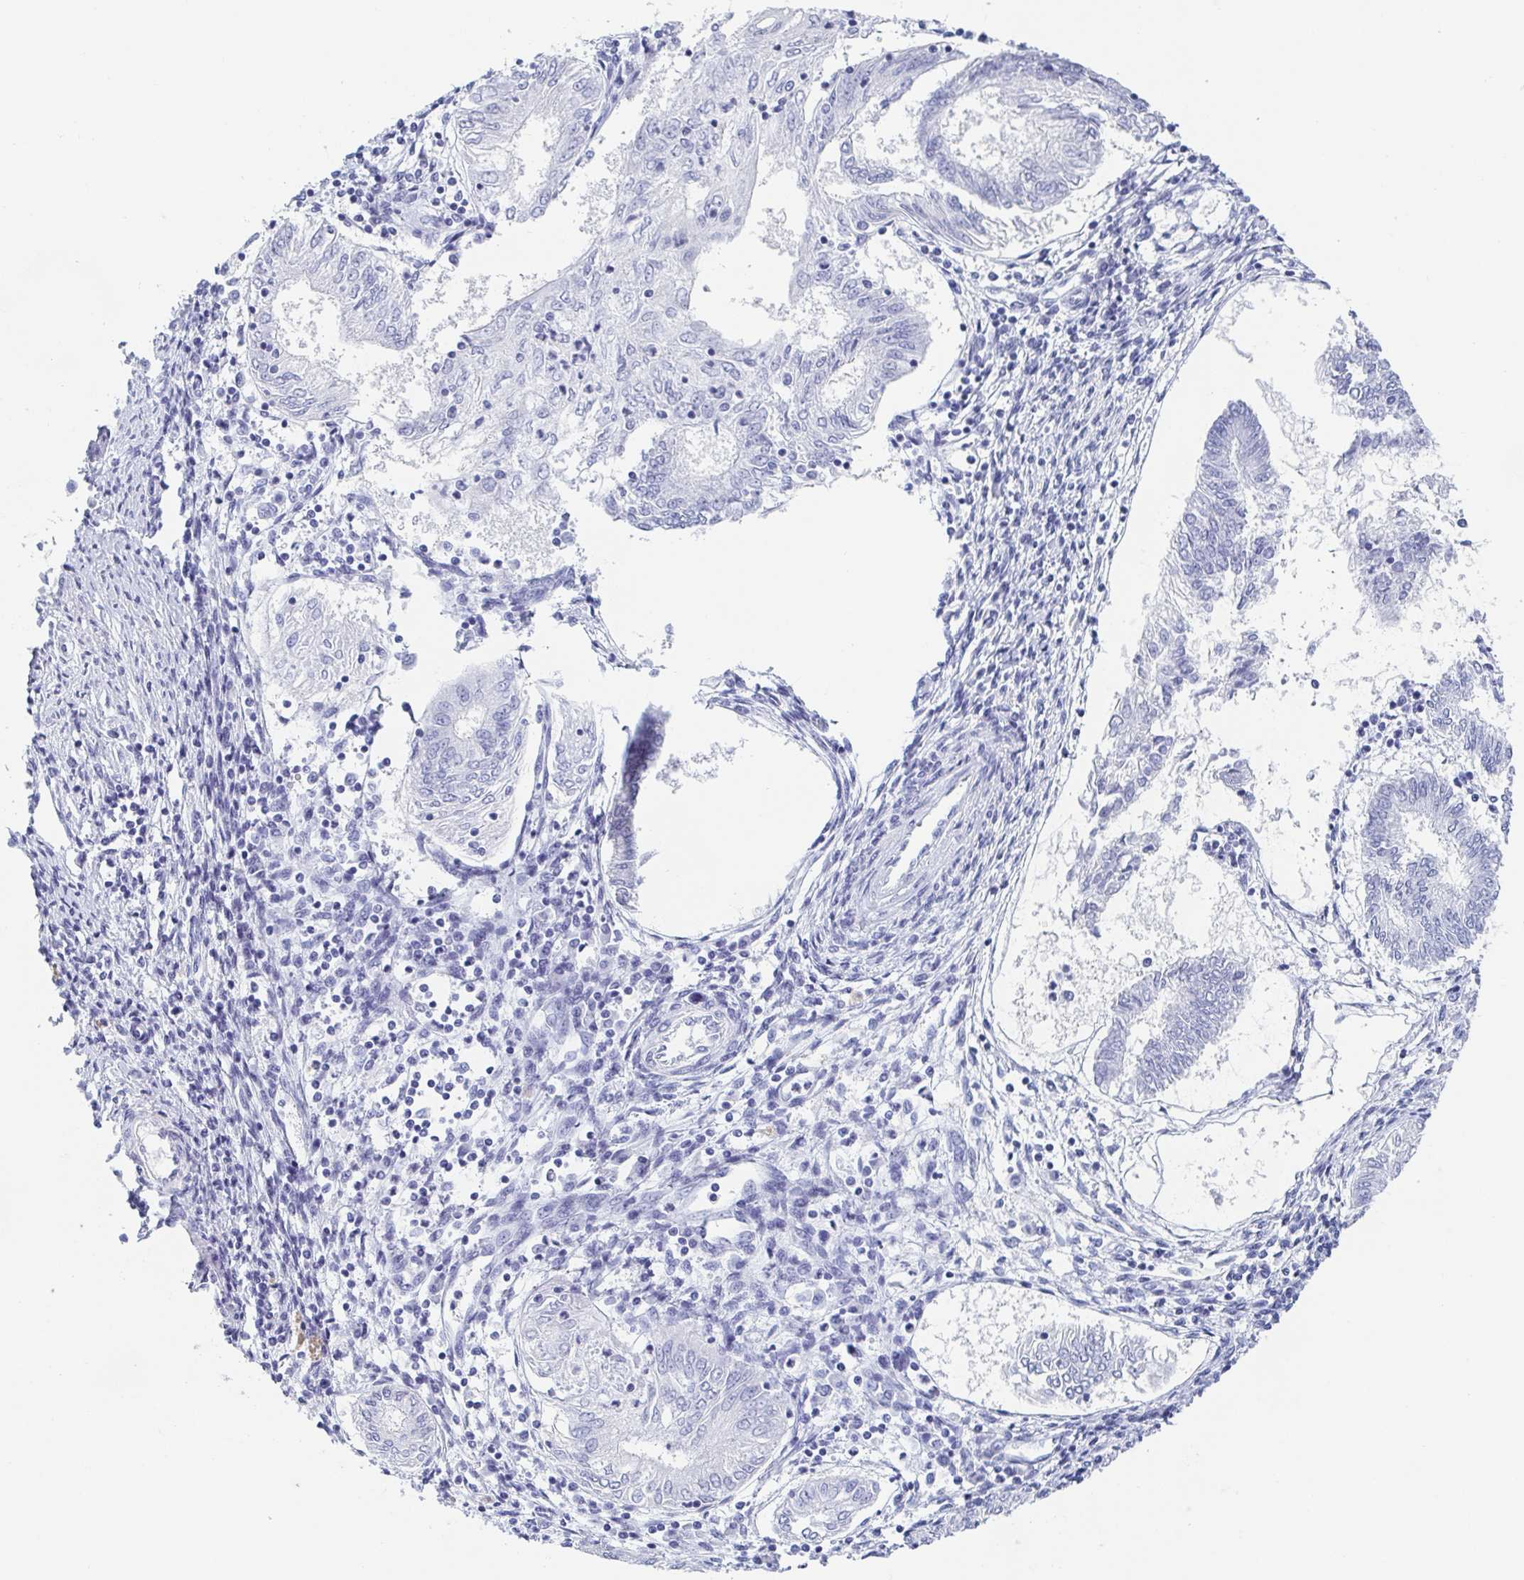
{"staining": {"intensity": "negative", "quantity": "none", "location": "none"}, "tissue": "endometrial cancer", "cell_type": "Tumor cells", "image_type": "cancer", "snomed": [{"axis": "morphology", "description": "Adenocarcinoma, NOS"}, {"axis": "topography", "description": "Endometrium"}], "caption": "Immunohistochemistry histopathology image of endometrial cancer (adenocarcinoma) stained for a protein (brown), which demonstrates no expression in tumor cells.", "gene": "REG4", "patient": {"sex": "female", "age": 68}}